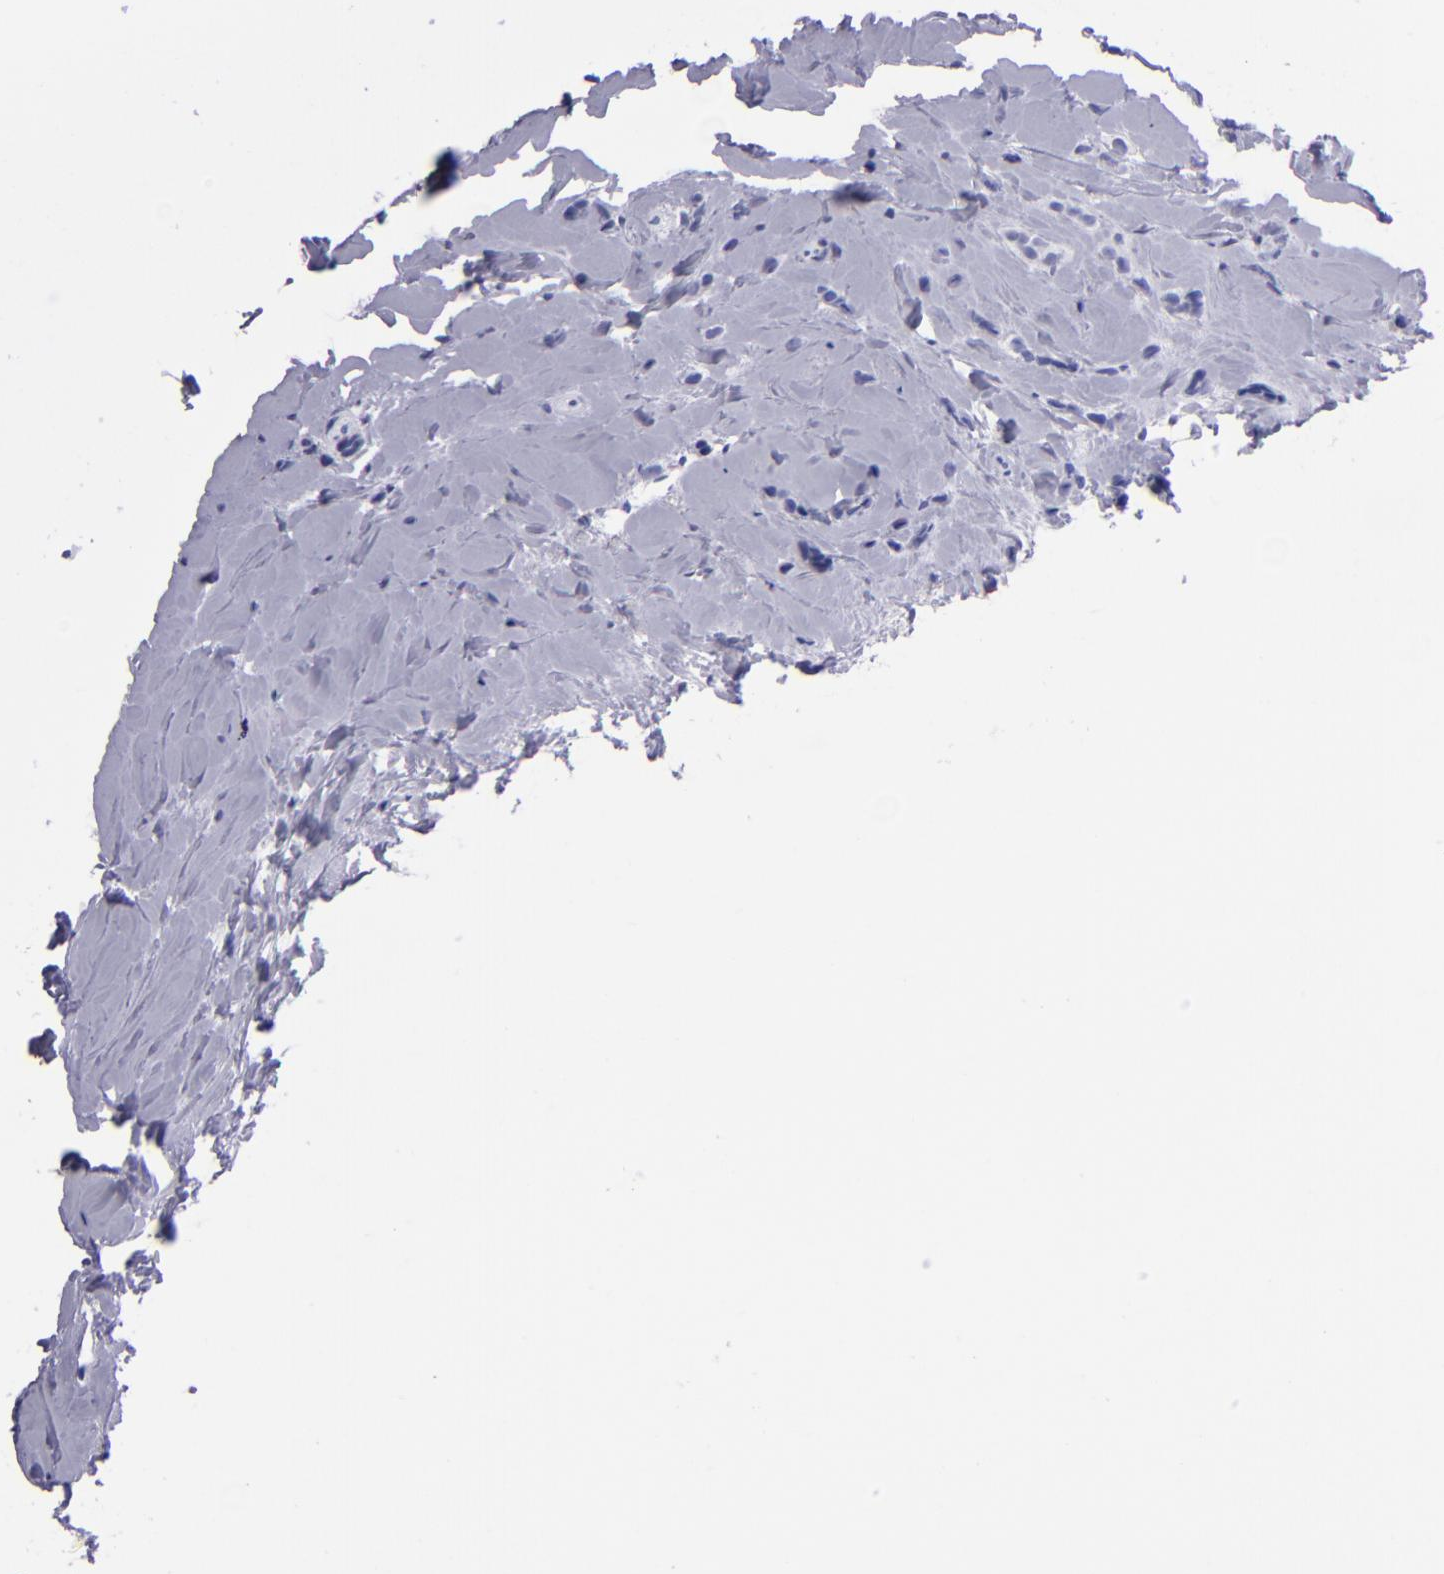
{"staining": {"intensity": "negative", "quantity": "none", "location": "none"}, "tissue": "breast cancer", "cell_type": "Tumor cells", "image_type": "cancer", "snomed": [{"axis": "morphology", "description": "Lobular carcinoma"}, {"axis": "topography", "description": "Breast"}], "caption": "Breast cancer (lobular carcinoma) stained for a protein using IHC exhibits no positivity tumor cells.", "gene": "CD37", "patient": {"sex": "female", "age": 64}}